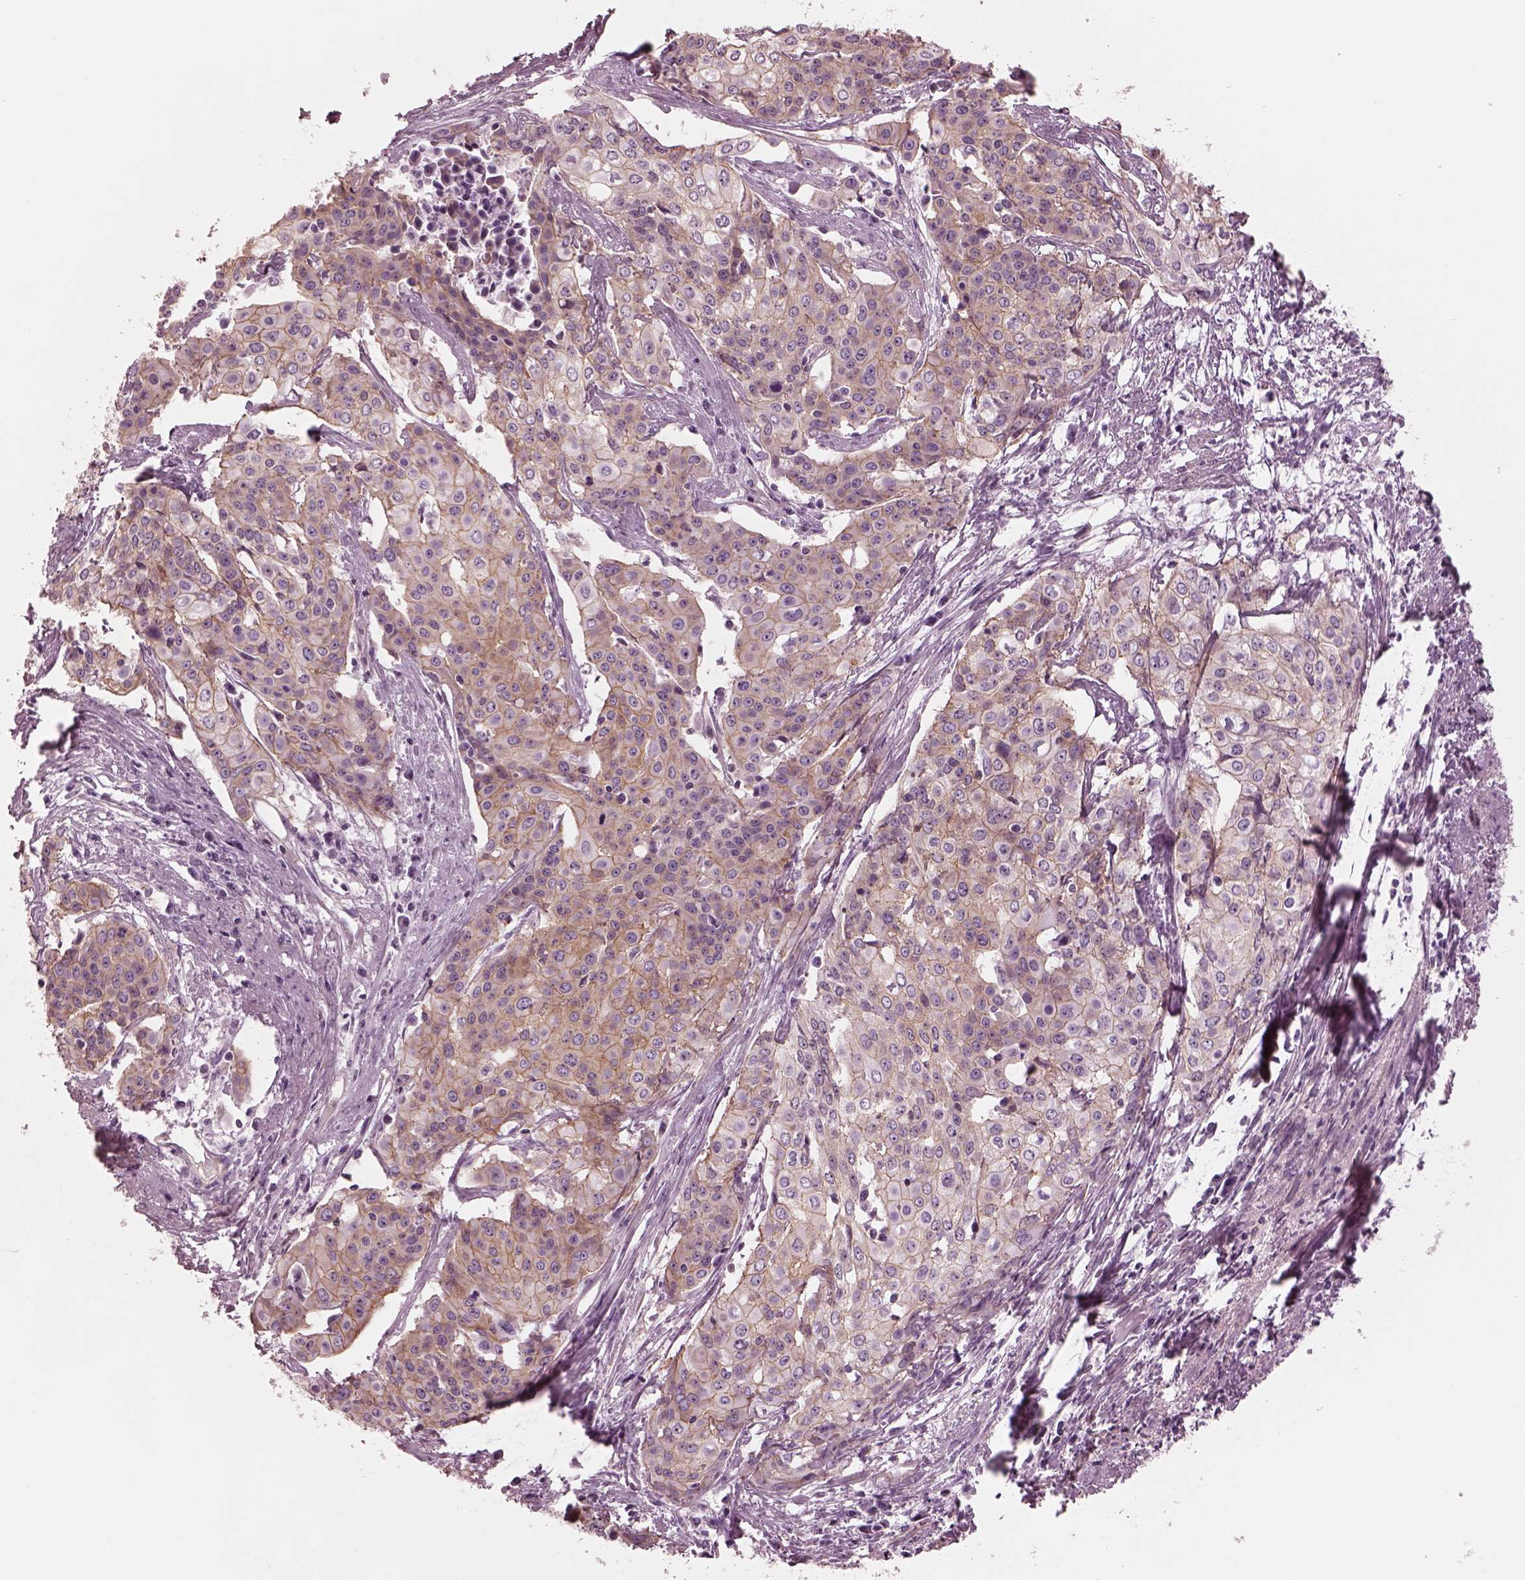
{"staining": {"intensity": "moderate", "quantity": "25%-75%", "location": "cytoplasmic/membranous"}, "tissue": "cervical cancer", "cell_type": "Tumor cells", "image_type": "cancer", "snomed": [{"axis": "morphology", "description": "Squamous cell carcinoma, NOS"}, {"axis": "topography", "description": "Cervix"}], "caption": "A brown stain shows moderate cytoplasmic/membranous positivity of a protein in squamous cell carcinoma (cervical) tumor cells. The protein is stained brown, and the nuclei are stained in blue (DAB (3,3'-diaminobenzidine) IHC with brightfield microscopy, high magnification).", "gene": "ELAPOR1", "patient": {"sex": "female", "age": 39}}